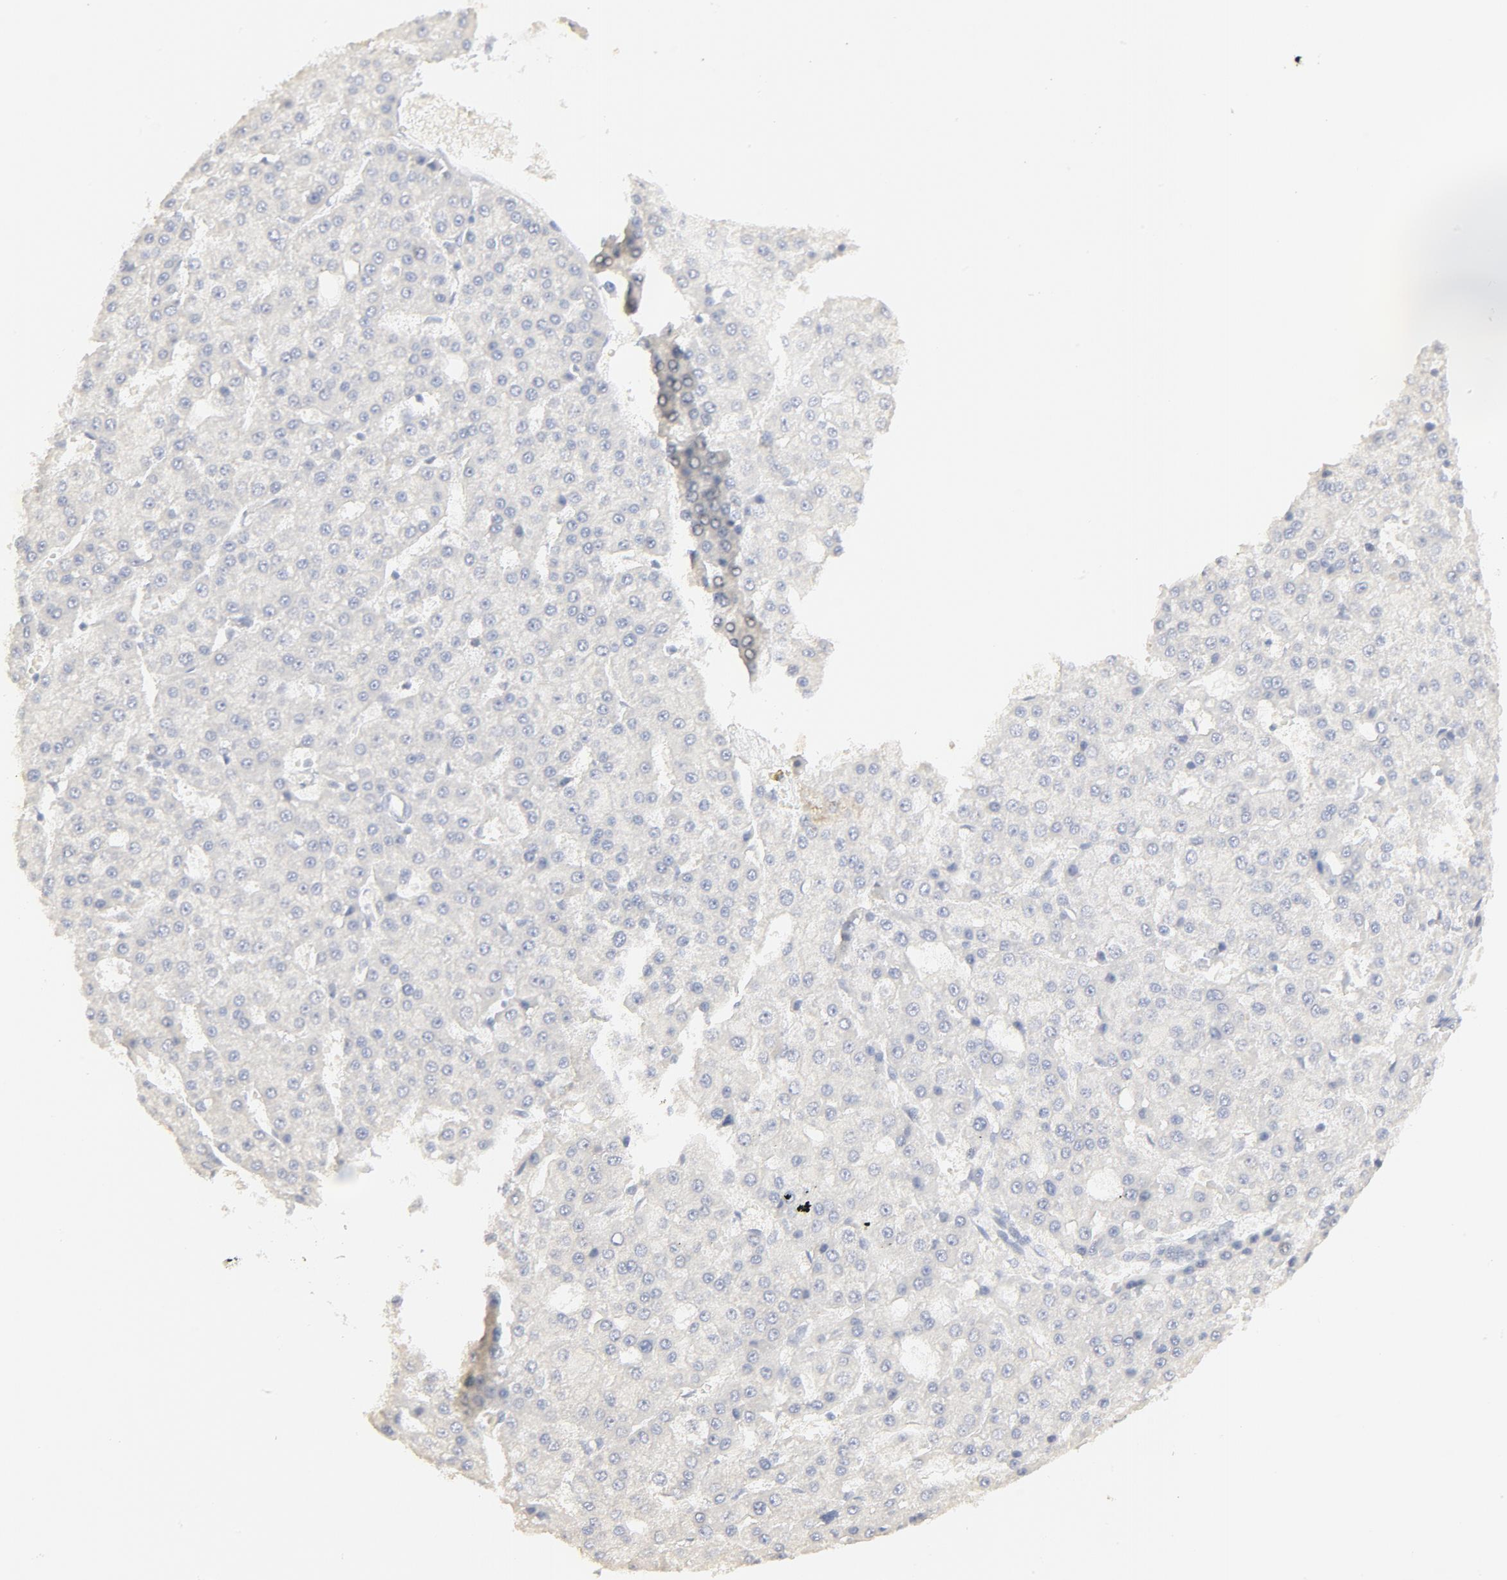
{"staining": {"intensity": "negative", "quantity": "none", "location": "none"}, "tissue": "liver cancer", "cell_type": "Tumor cells", "image_type": "cancer", "snomed": [{"axis": "morphology", "description": "Carcinoma, Hepatocellular, NOS"}, {"axis": "topography", "description": "Liver"}], "caption": "A high-resolution micrograph shows immunohistochemistry (IHC) staining of liver cancer, which demonstrates no significant expression in tumor cells.", "gene": "FCGBP", "patient": {"sex": "male", "age": 47}}